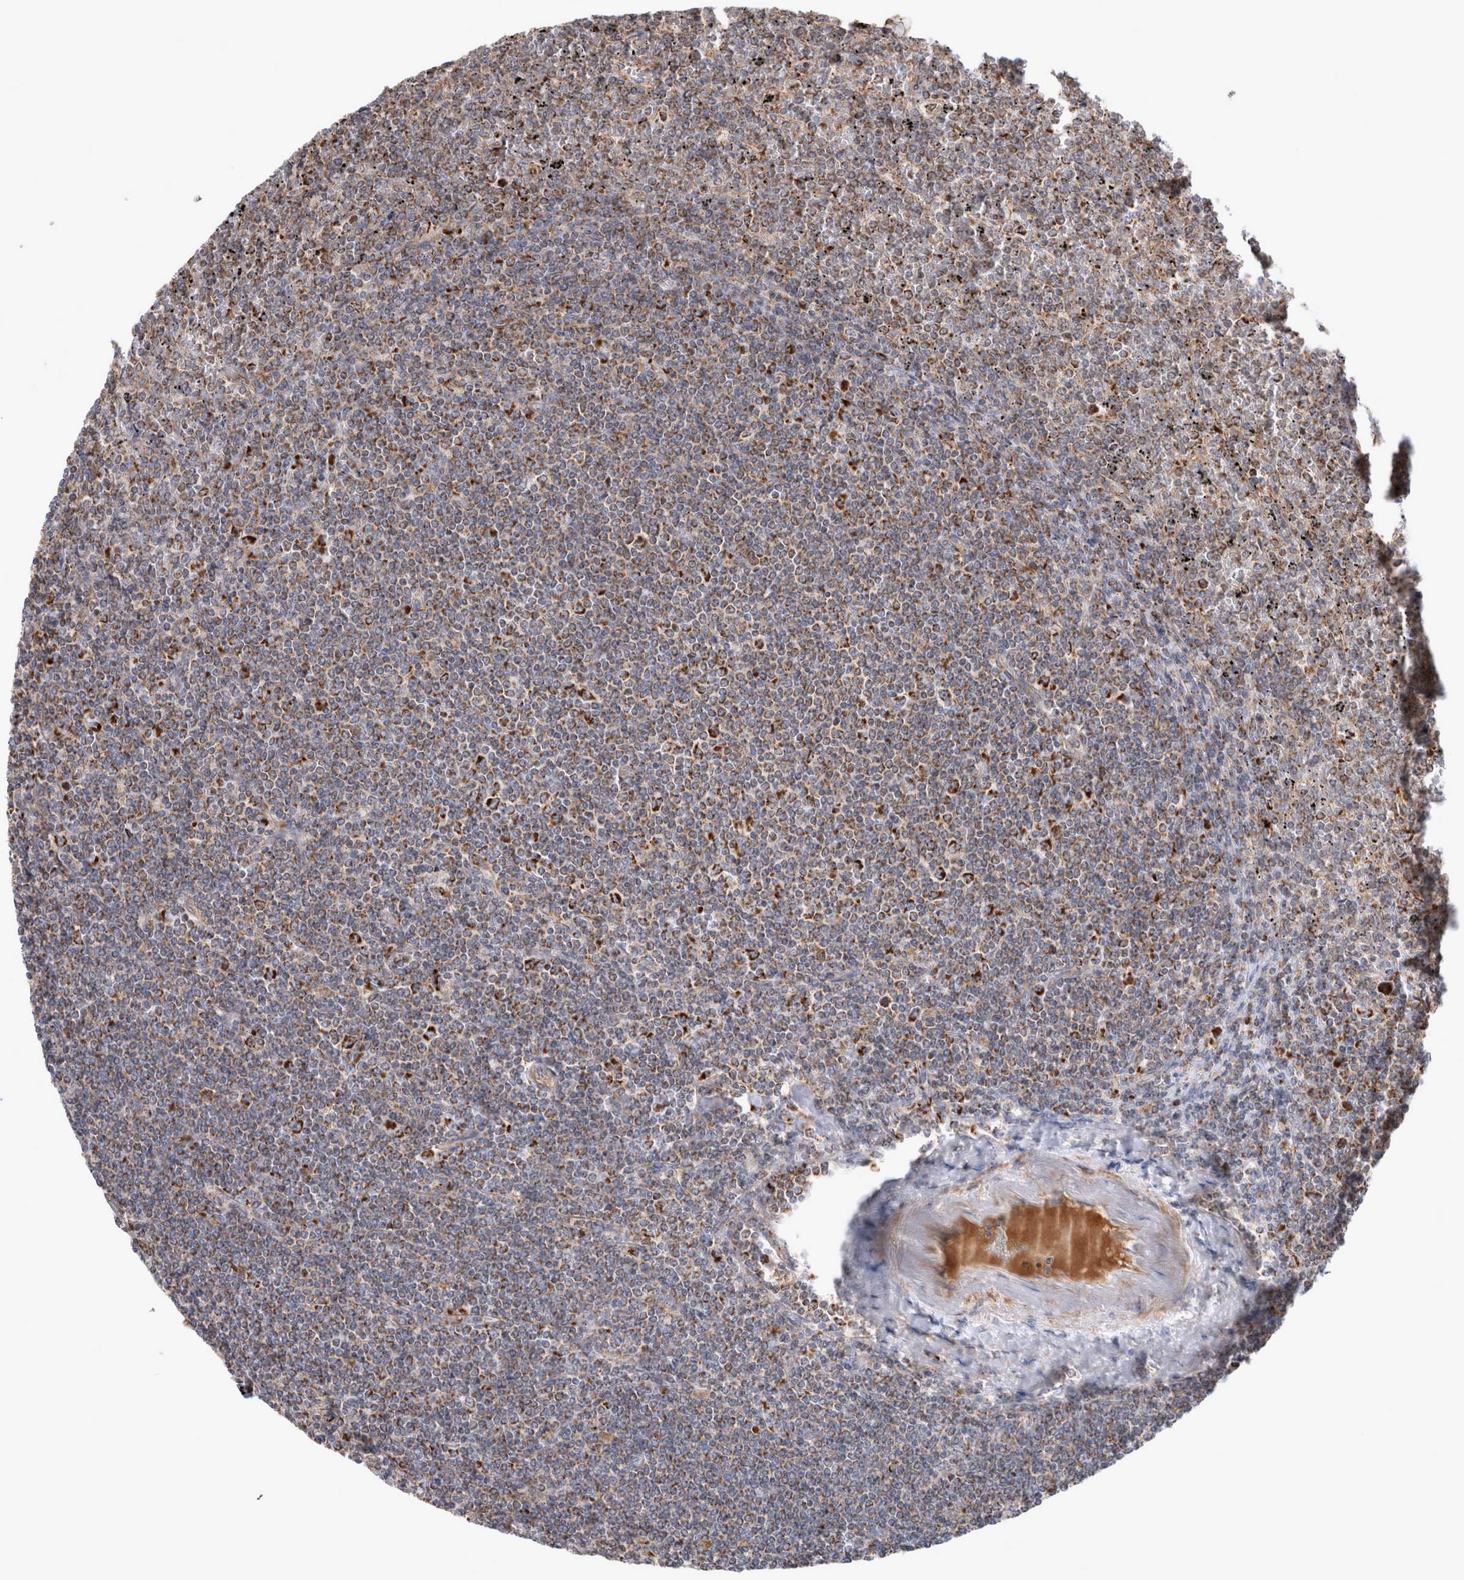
{"staining": {"intensity": "moderate", "quantity": ">75%", "location": "cytoplasmic/membranous"}, "tissue": "lymphoma", "cell_type": "Tumor cells", "image_type": "cancer", "snomed": [{"axis": "morphology", "description": "Malignant lymphoma, non-Hodgkin's type, Low grade"}, {"axis": "topography", "description": "Spleen"}], "caption": "Immunohistochemistry (IHC) photomicrograph of neoplastic tissue: low-grade malignant lymphoma, non-Hodgkin's type stained using immunohistochemistry (IHC) exhibits medium levels of moderate protein expression localized specifically in the cytoplasmic/membranous of tumor cells, appearing as a cytoplasmic/membranous brown color.", "gene": "MRPS28", "patient": {"sex": "female", "age": 19}}